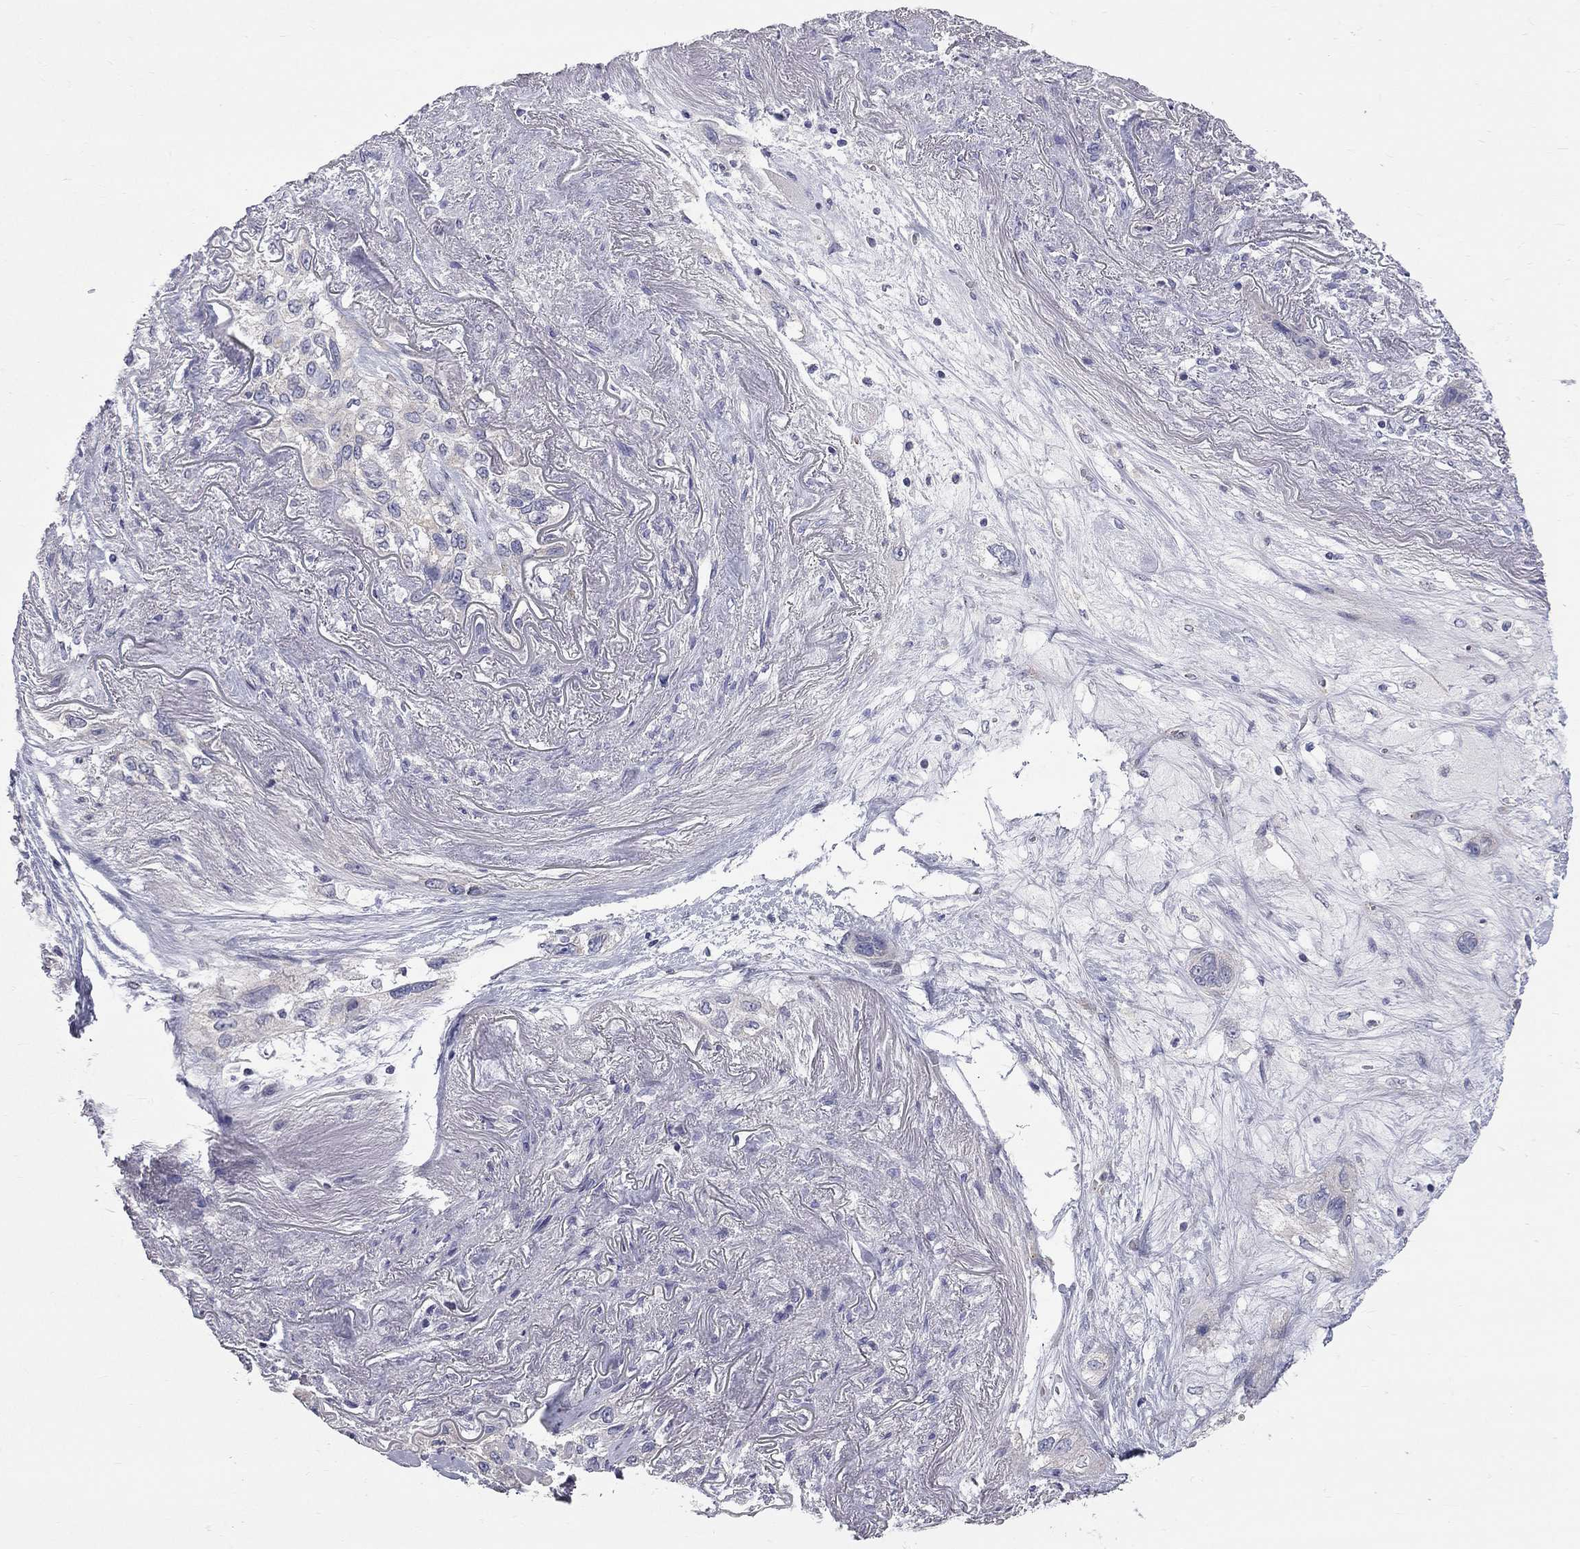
{"staining": {"intensity": "negative", "quantity": "none", "location": "none"}, "tissue": "lung cancer", "cell_type": "Tumor cells", "image_type": "cancer", "snomed": [{"axis": "morphology", "description": "Squamous cell carcinoma, NOS"}, {"axis": "topography", "description": "Lung"}], "caption": "Immunohistochemistry (IHC) histopathology image of neoplastic tissue: squamous cell carcinoma (lung) stained with DAB shows no significant protein staining in tumor cells.", "gene": "OPRK1", "patient": {"sex": "female", "age": 70}}